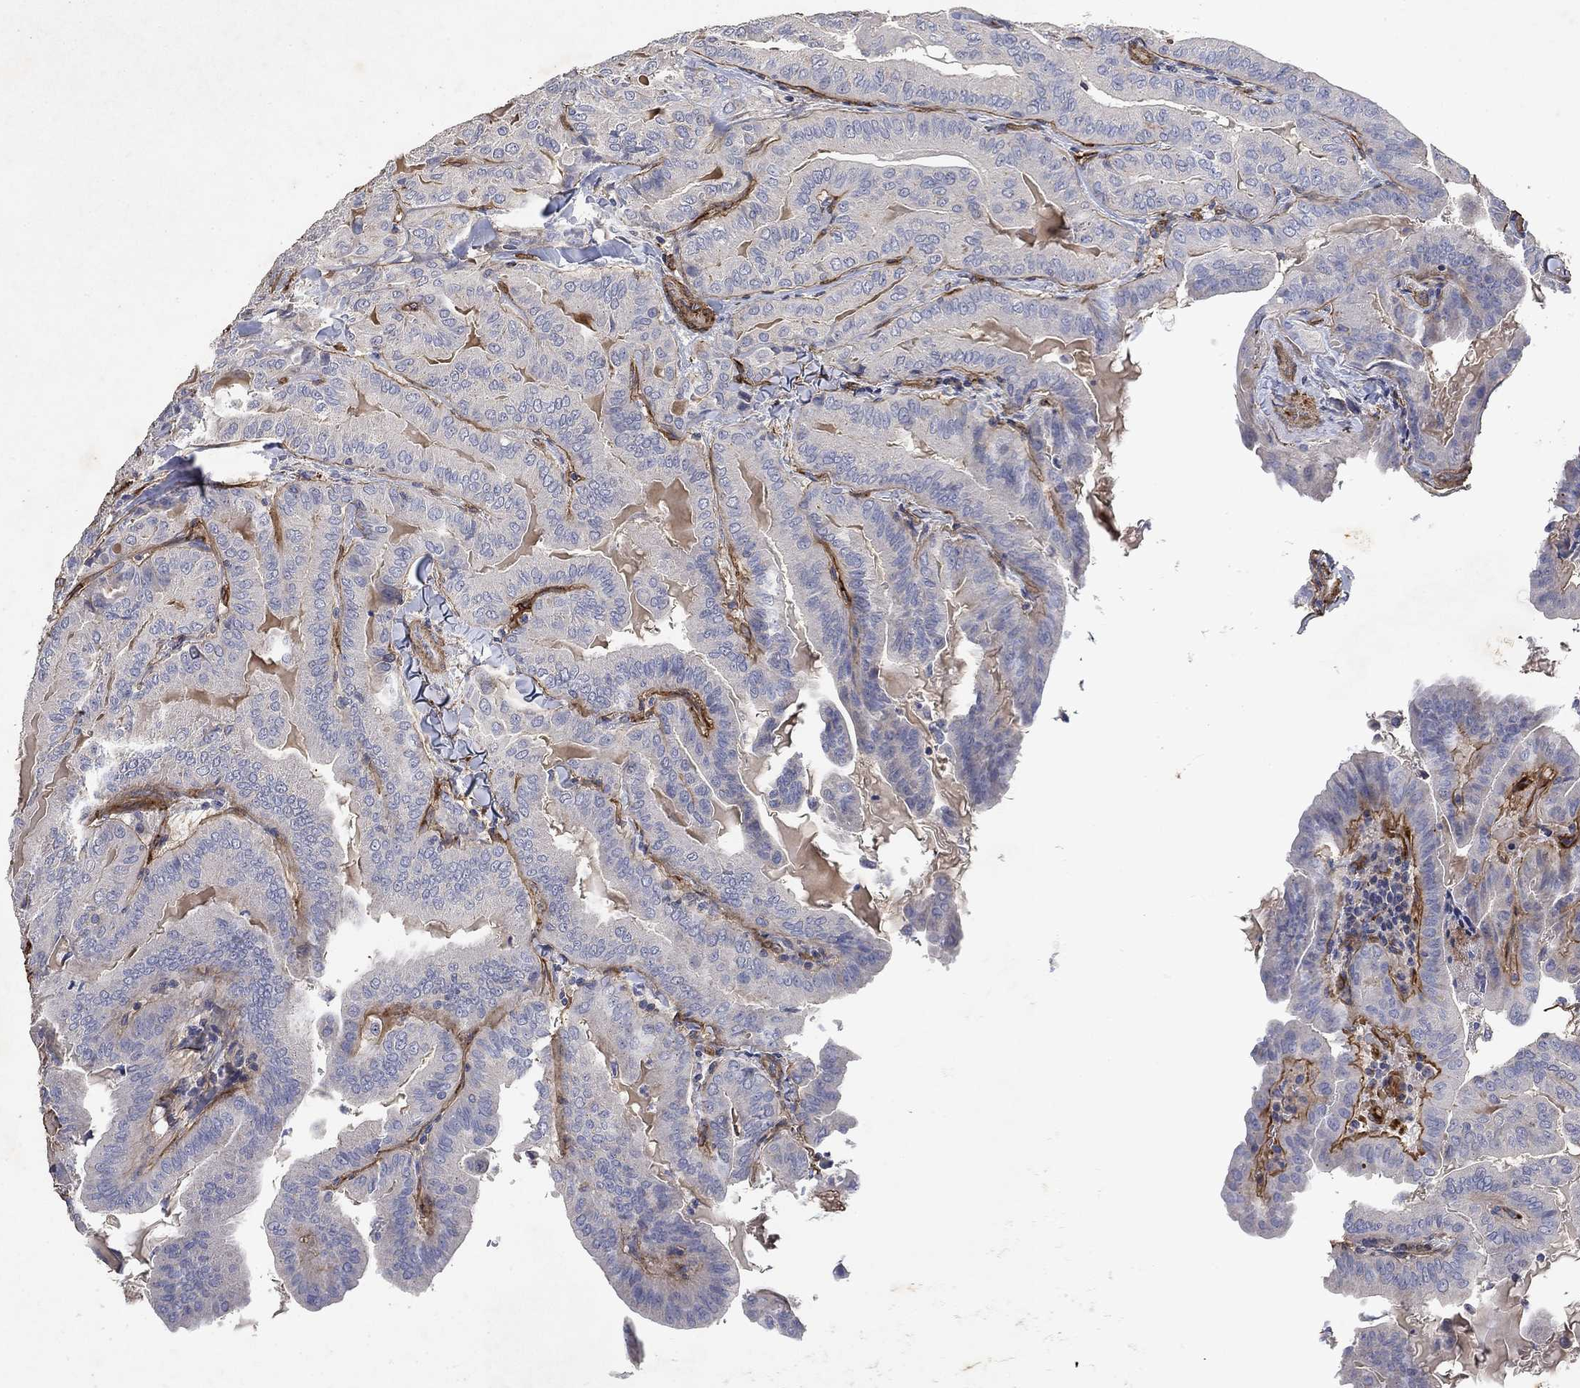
{"staining": {"intensity": "negative", "quantity": "none", "location": "none"}, "tissue": "thyroid cancer", "cell_type": "Tumor cells", "image_type": "cancer", "snomed": [{"axis": "morphology", "description": "Papillary adenocarcinoma, NOS"}, {"axis": "topography", "description": "Thyroid gland"}], "caption": "The micrograph reveals no staining of tumor cells in thyroid papillary adenocarcinoma.", "gene": "COL4A2", "patient": {"sex": "female", "age": 68}}